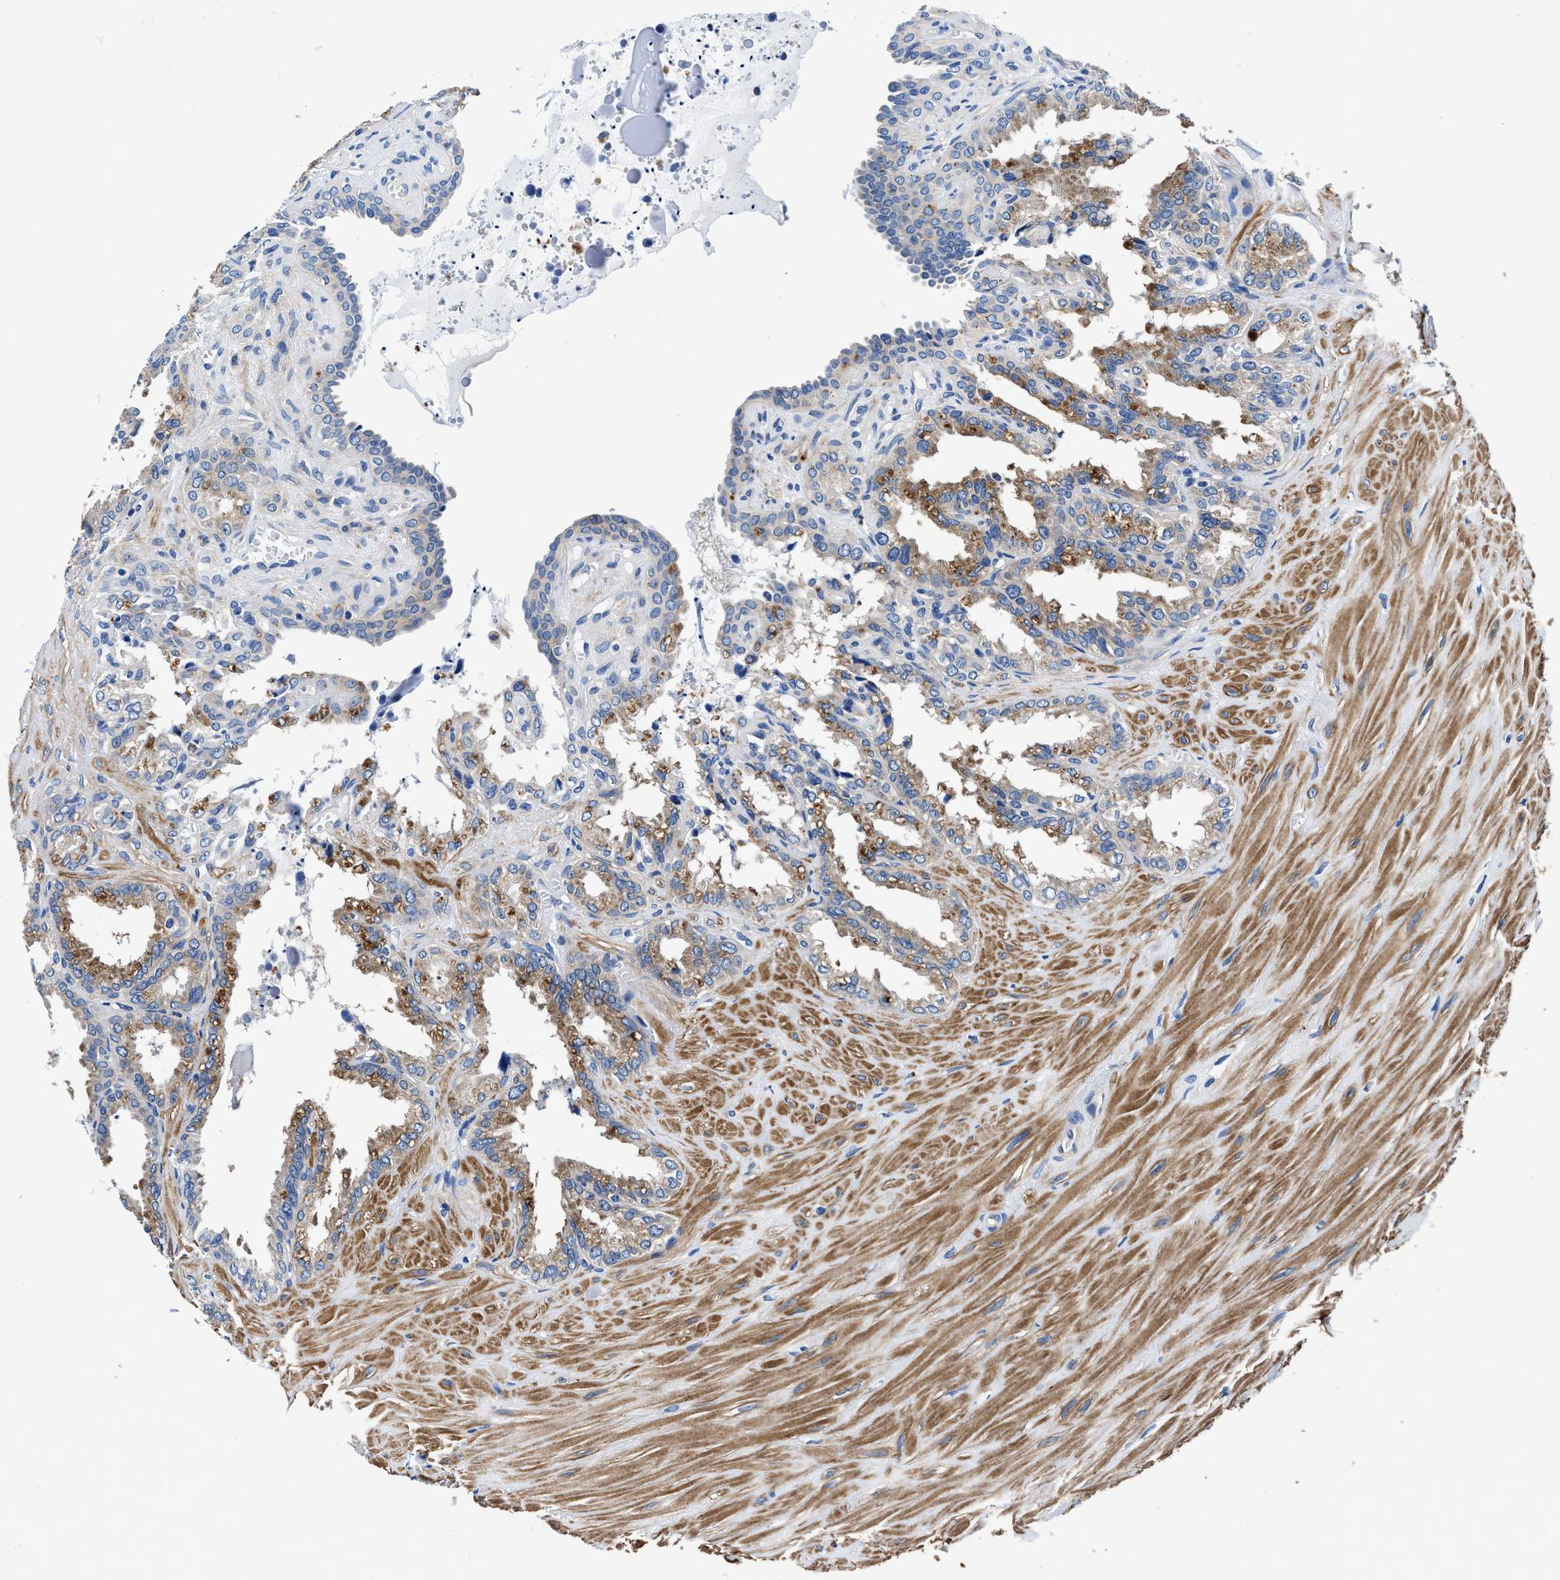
{"staining": {"intensity": "moderate", "quantity": "25%-75%", "location": "cytoplasmic/membranous"}, "tissue": "seminal vesicle", "cell_type": "Glandular cells", "image_type": "normal", "snomed": [{"axis": "morphology", "description": "Normal tissue, NOS"}, {"axis": "topography", "description": "Seminal veicle"}], "caption": "Protein expression by immunohistochemistry shows moderate cytoplasmic/membranous staining in approximately 25%-75% of glandular cells in unremarkable seminal vesicle.", "gene": "NEU1", "patient": {"sex": "male", "age": 64}}